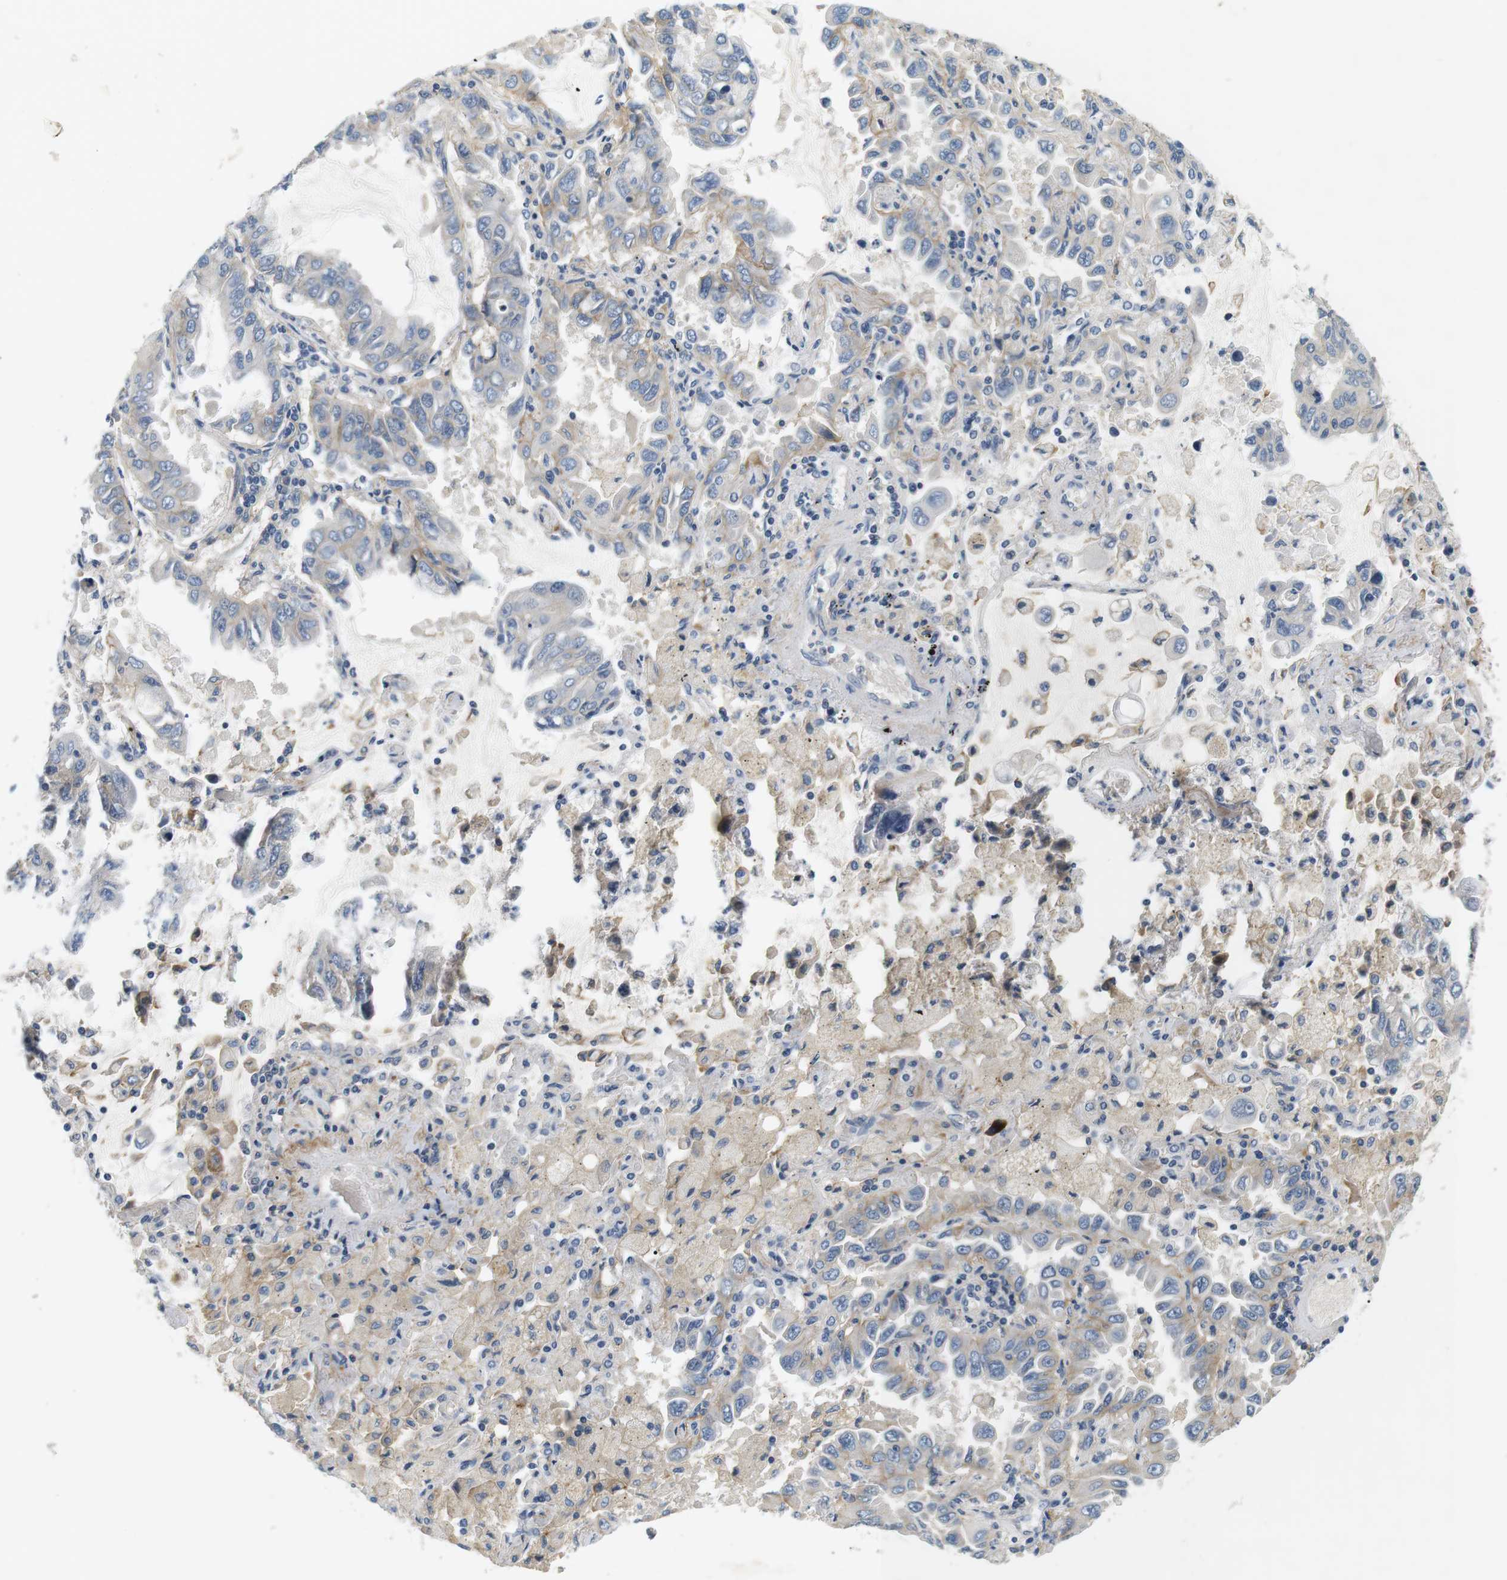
{"staining": {"intensity": "weak", "quantity": "<25%", "location": "cytoplasmic/membranous"}, "tissue": "lung cancer", "cell_type": "Tumor cells", "image_type": "cancer", "snomed": [{"axis": "morphology", "description": "Adenocarcinoma, NOS"}, {"axis": "topography", "description": "Lung"}], "caption": "High power microscopy histopathology image of an IHC histopathology image of lung cancer (adenocarcinoma), revealing no significant staining in tumor cells.", "gene": "SLC30A1", "patient": {"sex": "male", "age": 64}}